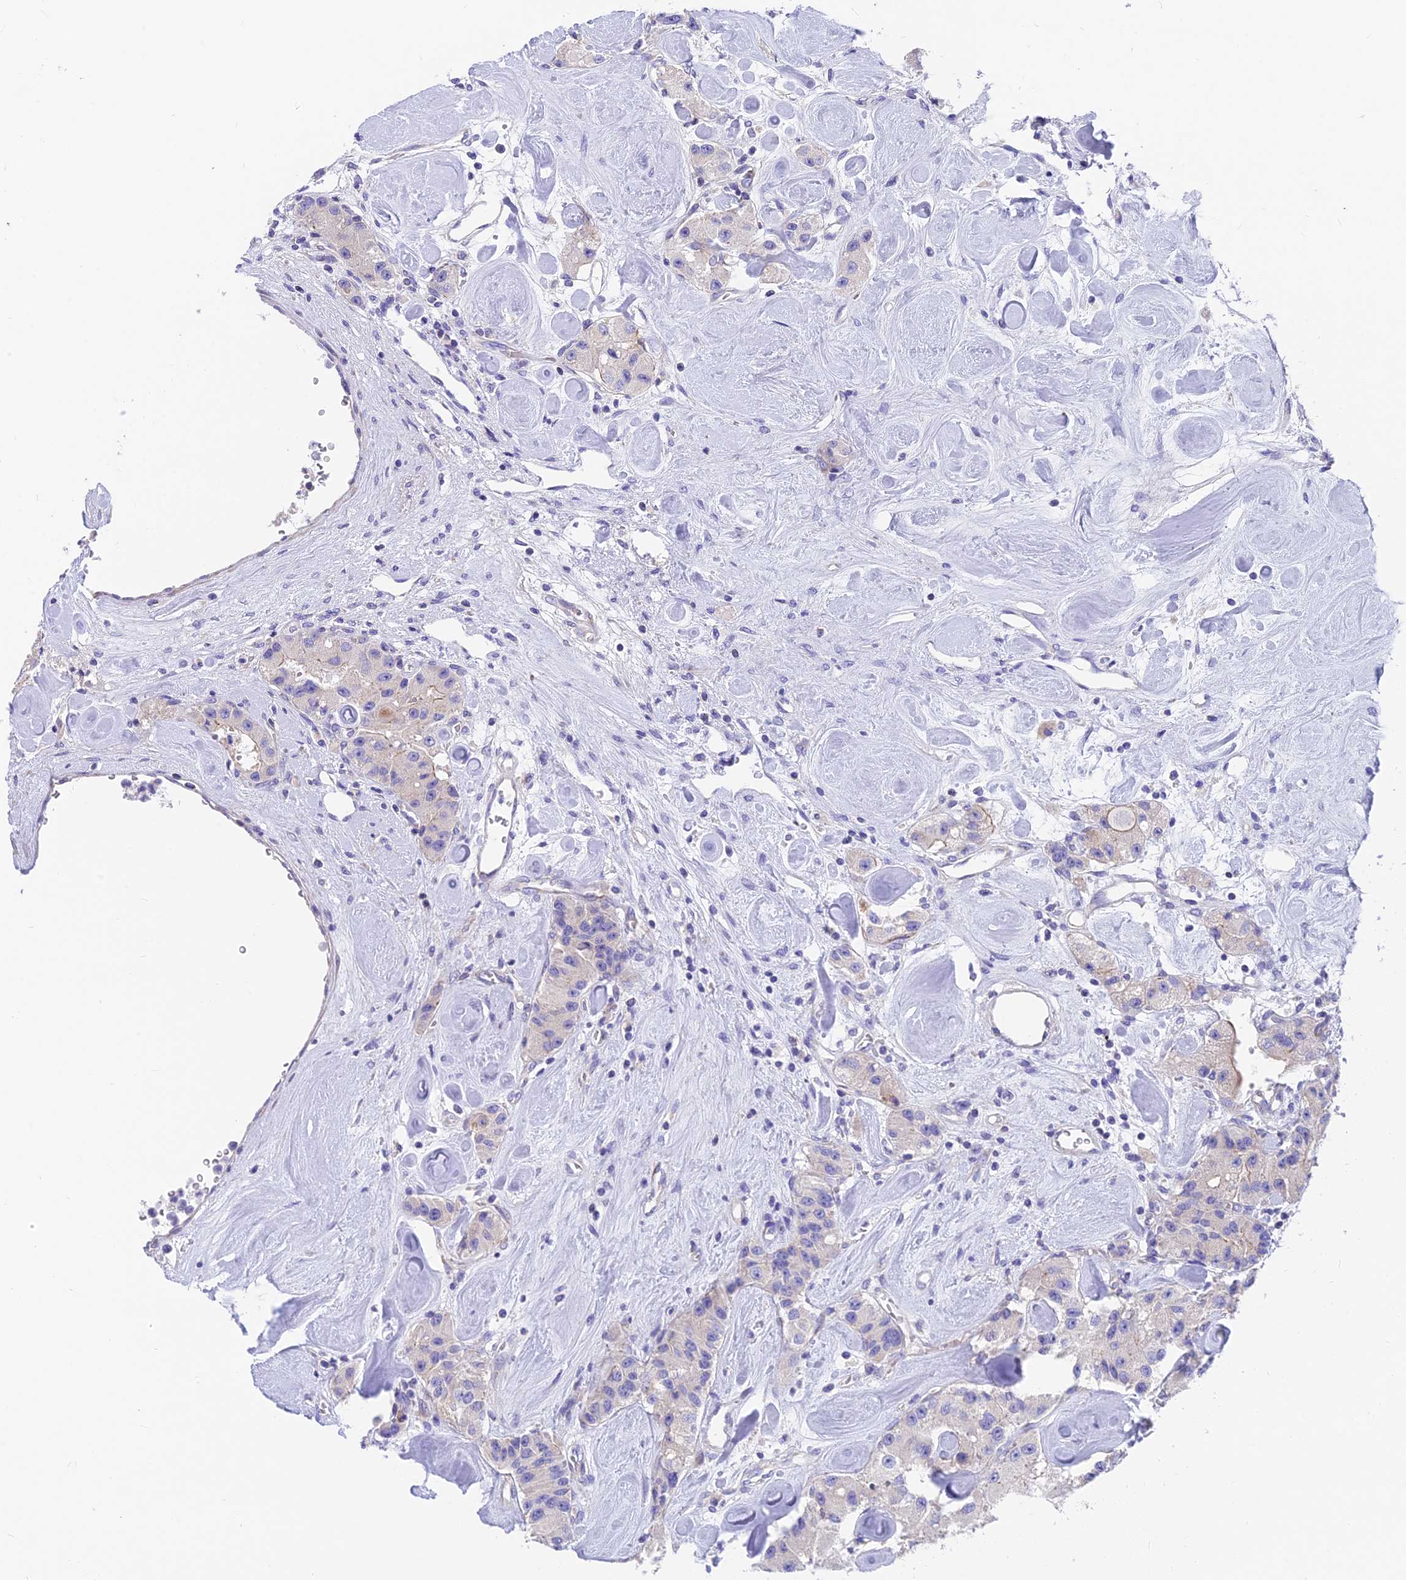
{"staining": {"intensity": "negative", "quantity": "none", "location": "none"}, "tissue": "carcinoid", "cell_type": "Tumor cells", "image_type": "cancer", "snomed": [{"axis": "morphology", "description": "Carcinoid, malignant, NOS"}, {"axis": "topography", "description": "Pancreas"}], "caption": "Tumor cells show no significant positivity in carcinoid.", "gene": "MVB12A", "patient": {"sex": "male", "age": 41}}